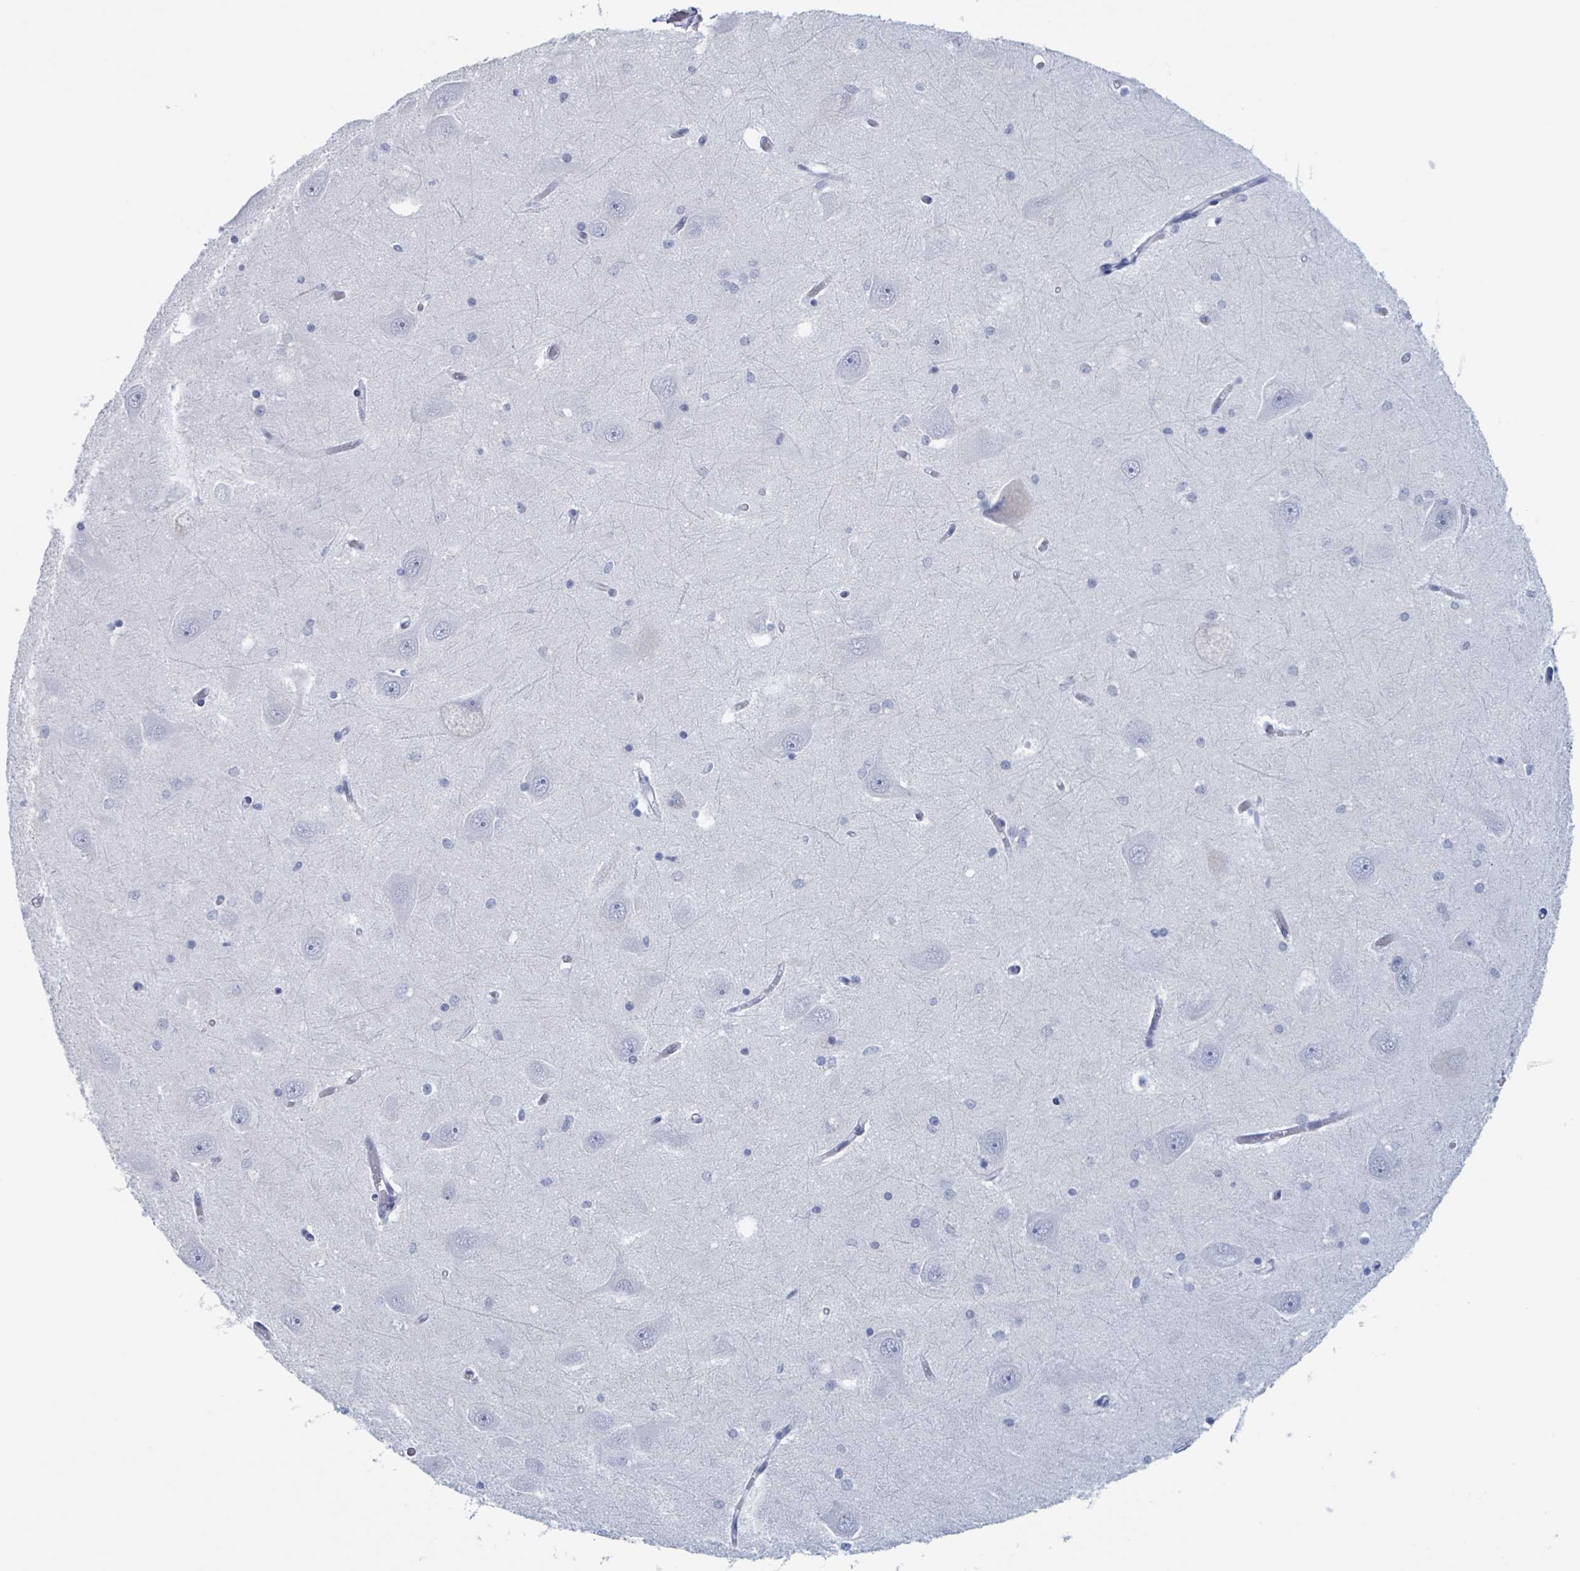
{"staining": {"intensity": "negative", "quantity": "none", "location": "none"}, "tissue": "hippocampus", "cell_type": "Glial cells", "image_type": "normal", "snomed": [{"axis": "morphology", "description": "Normal tissue, NOS"}, {"axis": "topography", "description": "Hippocampus"}], "caption": "DAB (3,3'-diaminobenzidine) immunohistochemical staining of benign human hippocampus exhibits no significant staining in glial cells. The staining was performed using DAB to visualize the protein expression in brown, while the nuclei were stained in blue with hematoxylin (Magnification: 20x).", "gene": "KLK4", "patient": {"sex": "male", "age": 45}}